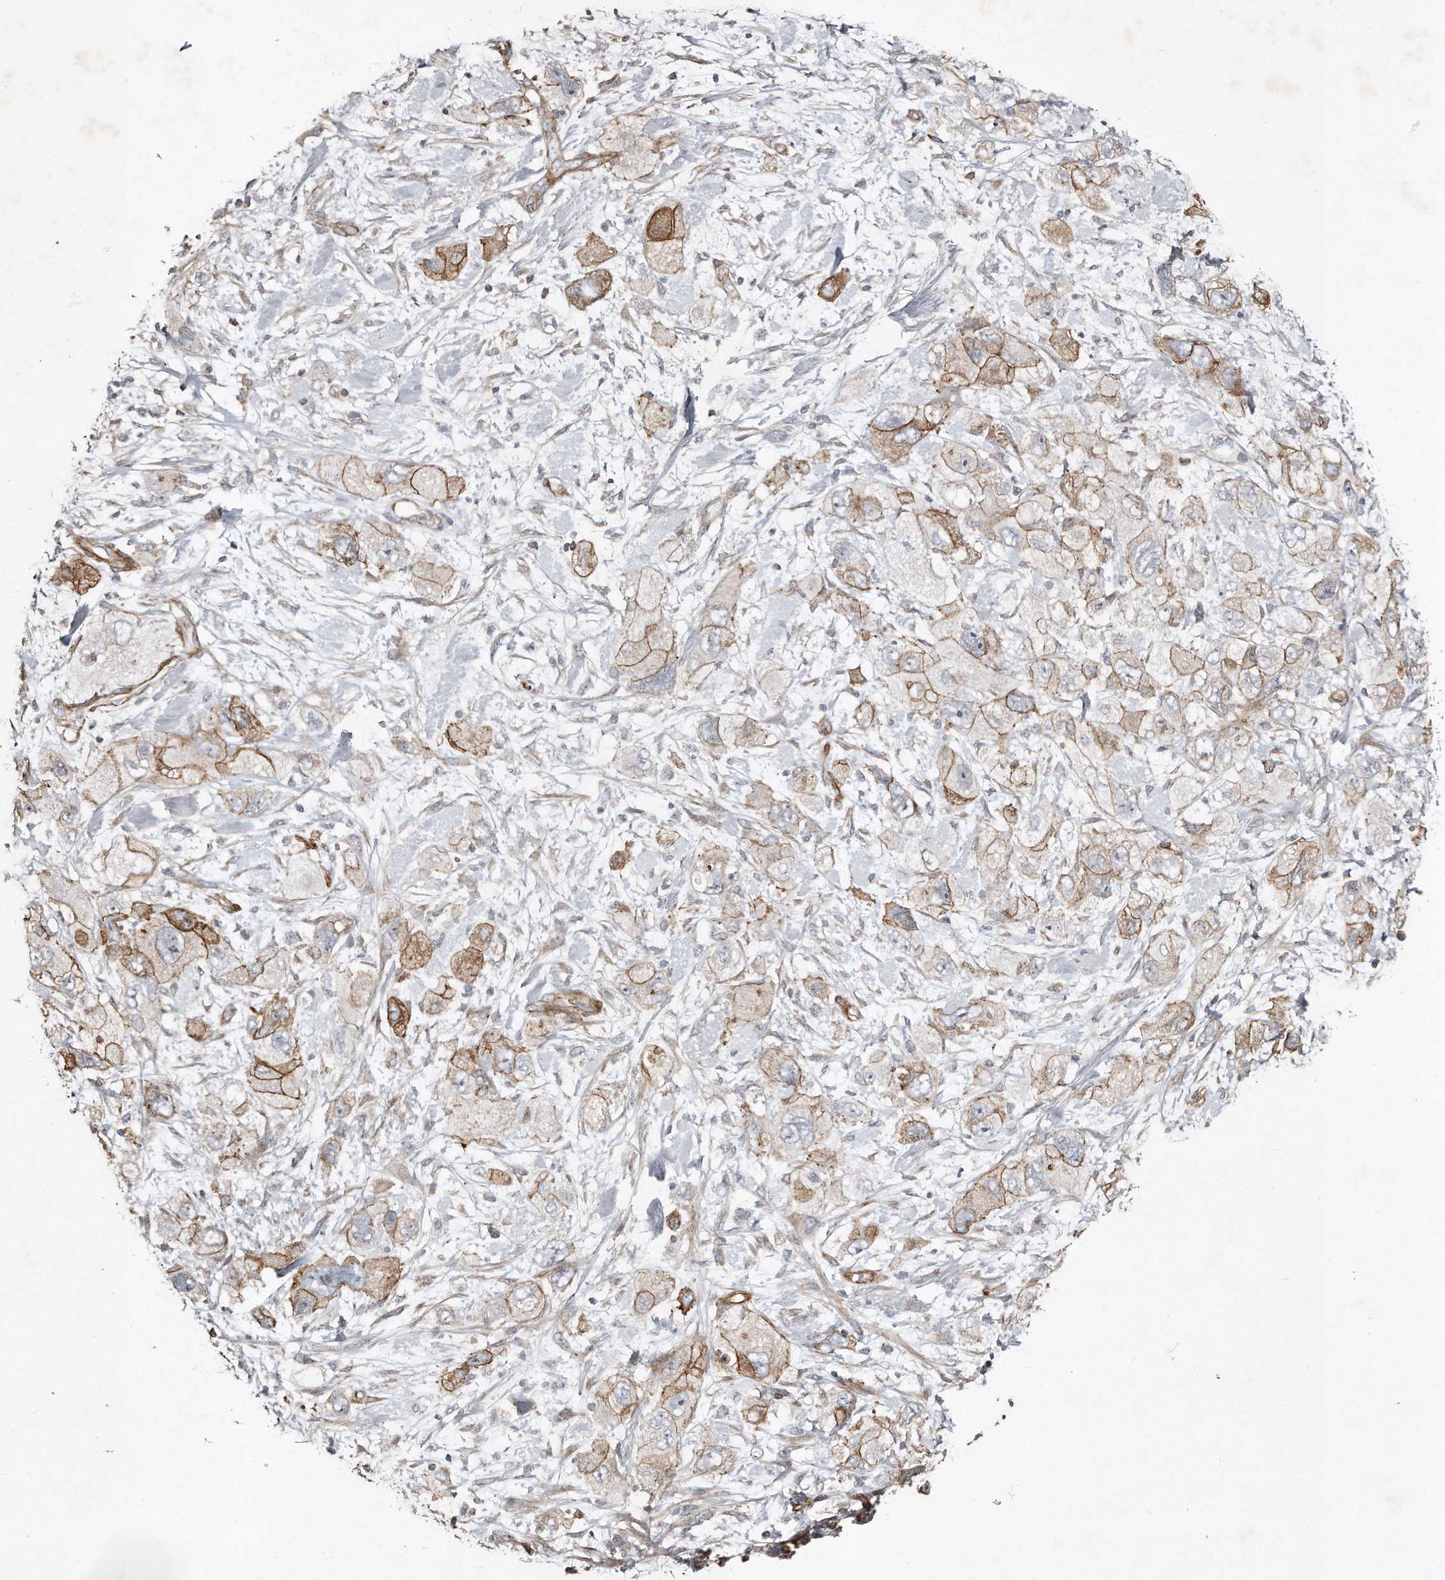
{"staining": {"intensity": "moderate", "quantity": ">75%", "location": "cytoplasmic/membranous"}, "tissue": "pancreatic cancer", "cell_type": "Tumor cells", "image_type": "cancer", "snomed": [{"axis": "morphology", "description": "Adenocarcinoma, NOS"}, {"axis": "topography", "description": "Pancreas"}], "caption": "Protein expression by immunohistochemistry reveals moderate cytoplasmic/membranous positivity in about >75% of tumor cells in adenocarcinoma (pancreatic).", "gene": "SNAP47", "patient": {"sex": "female", "age": 73}}